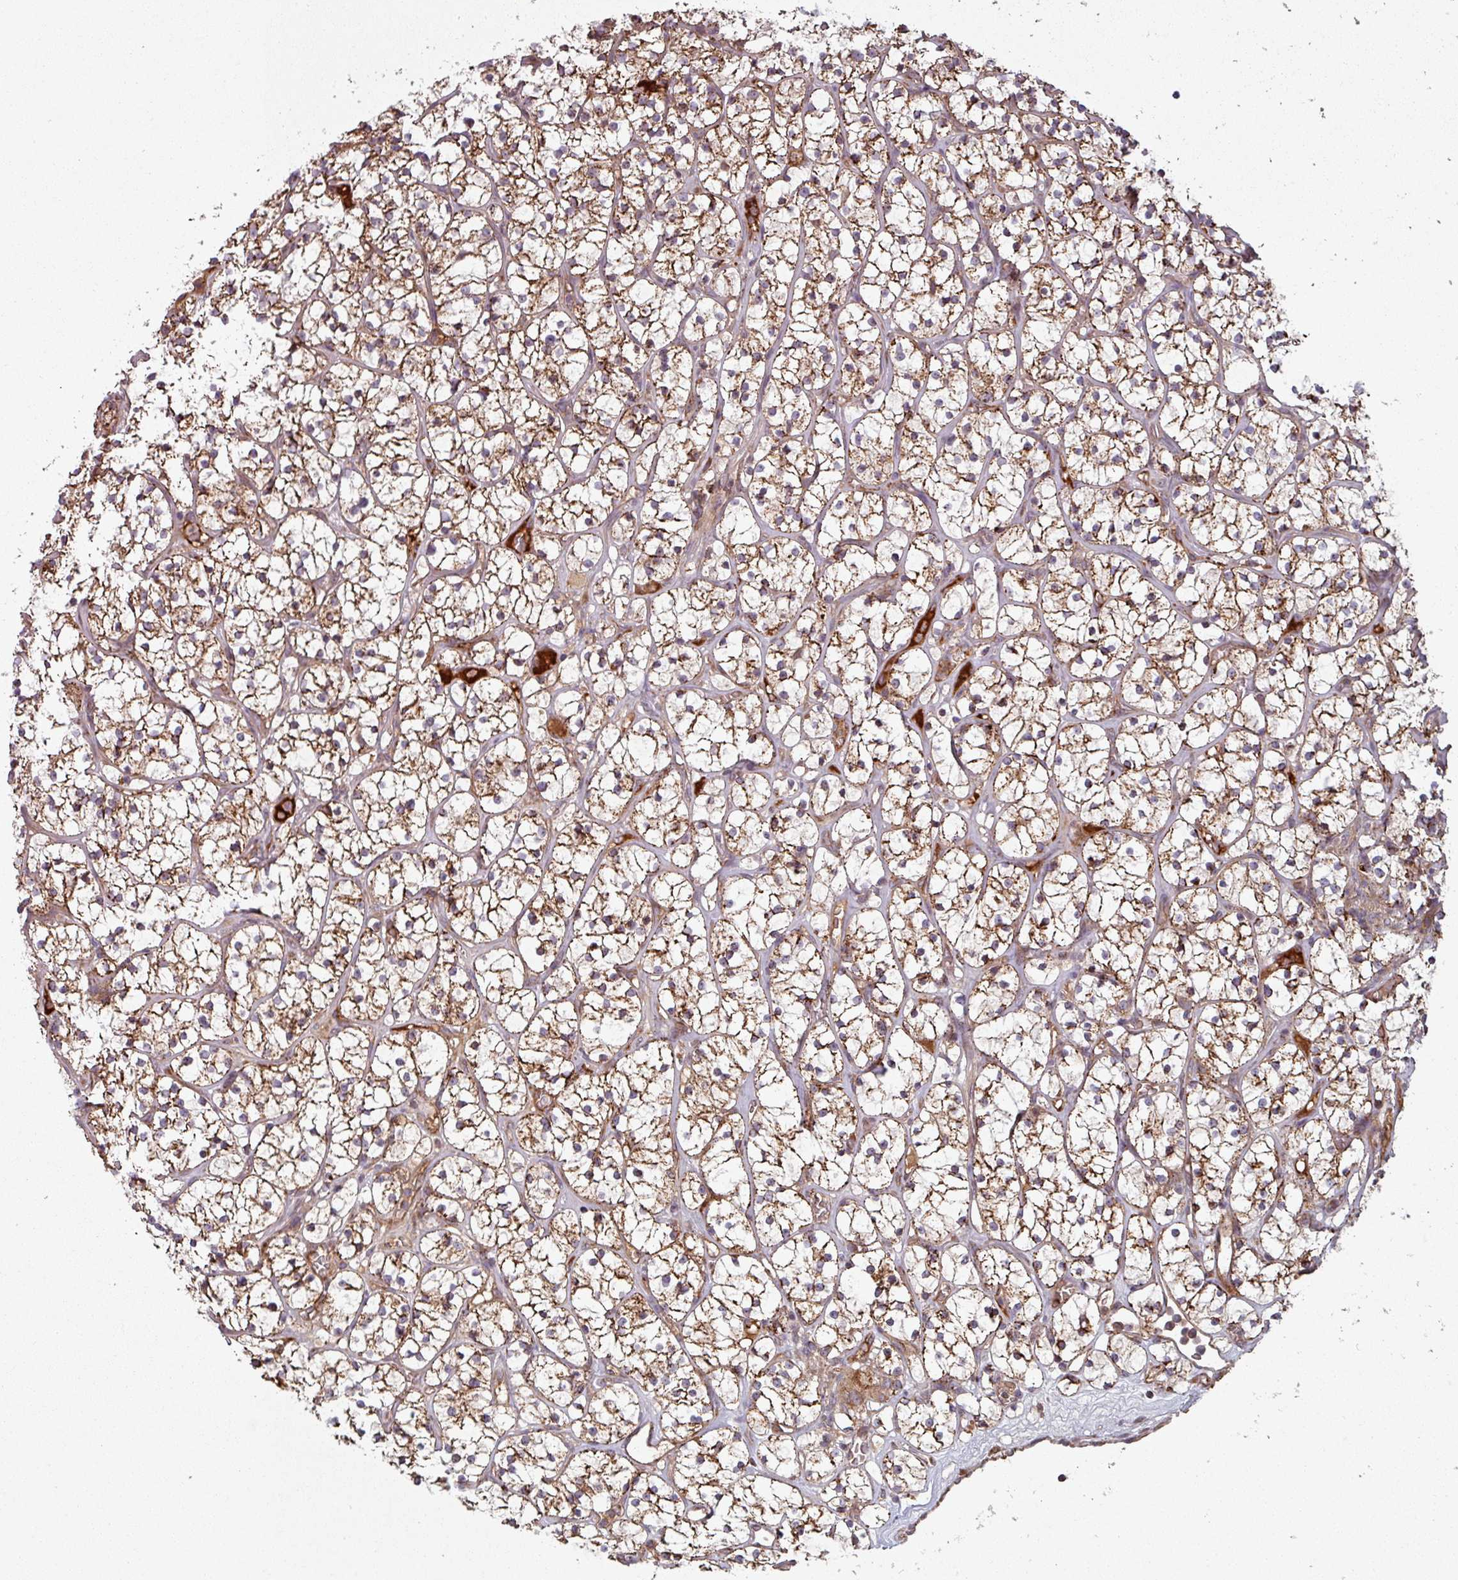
{"staining": {"intensity": "moderate", "quantity": "25%-75%", "location": "cytoplasmic/membranous"}, "tissue": "renal cancer", "cell_type": "Tumor cells", "image_type": "cancer", "snomed": [{"axis": "morphology", "description": "Adenocarcinoma, NOS"}, {"axis": "topography", "description": "Kidney"}], "caption": "High-magnification brightfield microscopy of renal cancer stained with DAB (brown) and counterstained with hematoxylin (blue). tumor cells exhibit moderate cytoplasmic/membranous staining is appreciated in approximately25%-75% of cells.", "gene": "SNRNP25", "patient": {"sex": "female", "age": 64}}